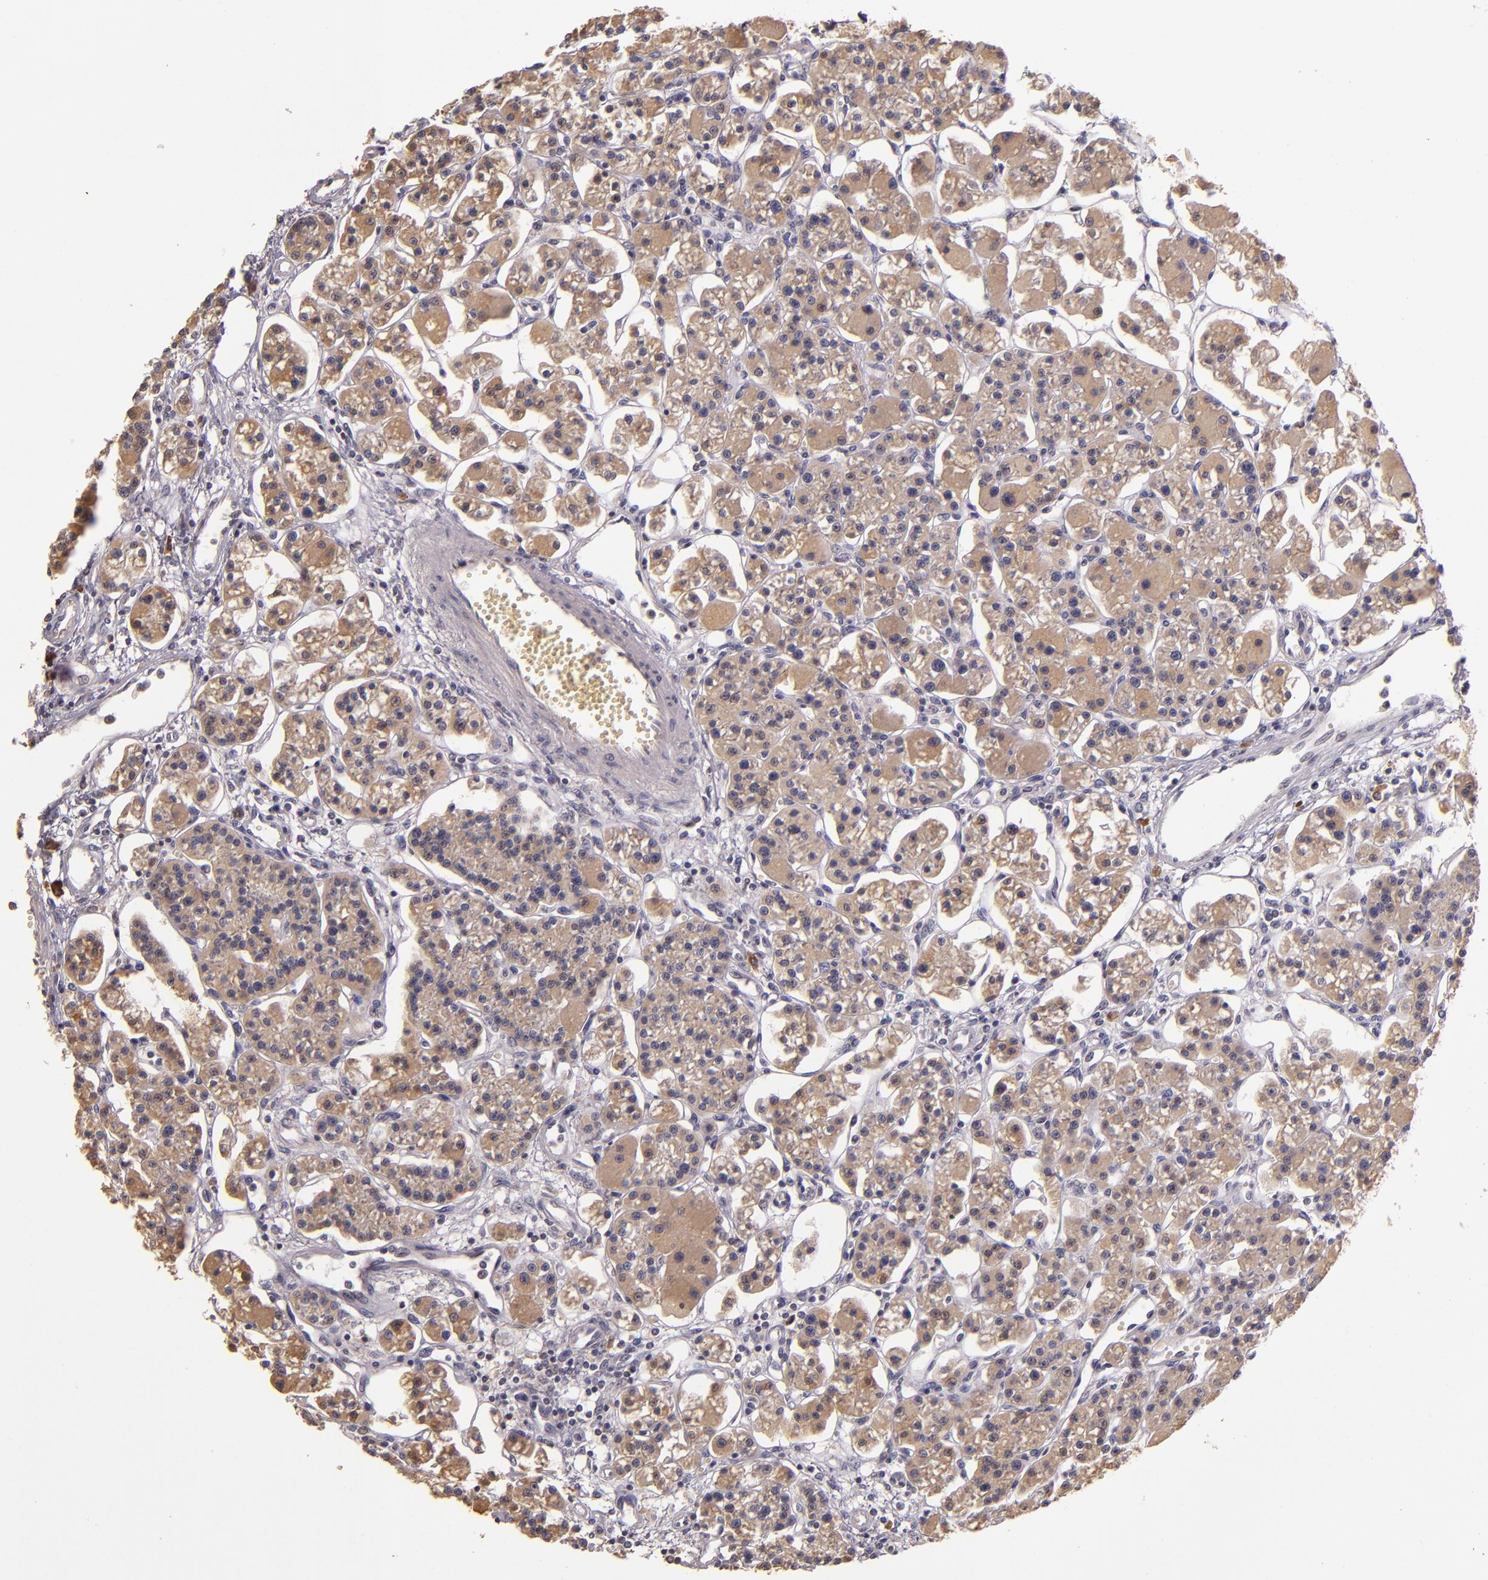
{"staining": {"intensity": "weak", "quantity": ">75%", "location": "cytoplasmic/membranous"}, "tissue": "parathyroid gland", "cell_type": "Glandular cells", "image_type": "normal", "snomed": [{"axis": "morphology", "description": "Normal tissue, NOS"}, {"axis": "topography", "description": "Parathyroid gland"}], "caption": "Protein staining of normal parathyroid gland shows weak cytoplasmic/membranous expression in approximately >75% of glandular cells.", "gene": "ABL1", "patient": {"sex": "female", "age": 58}}